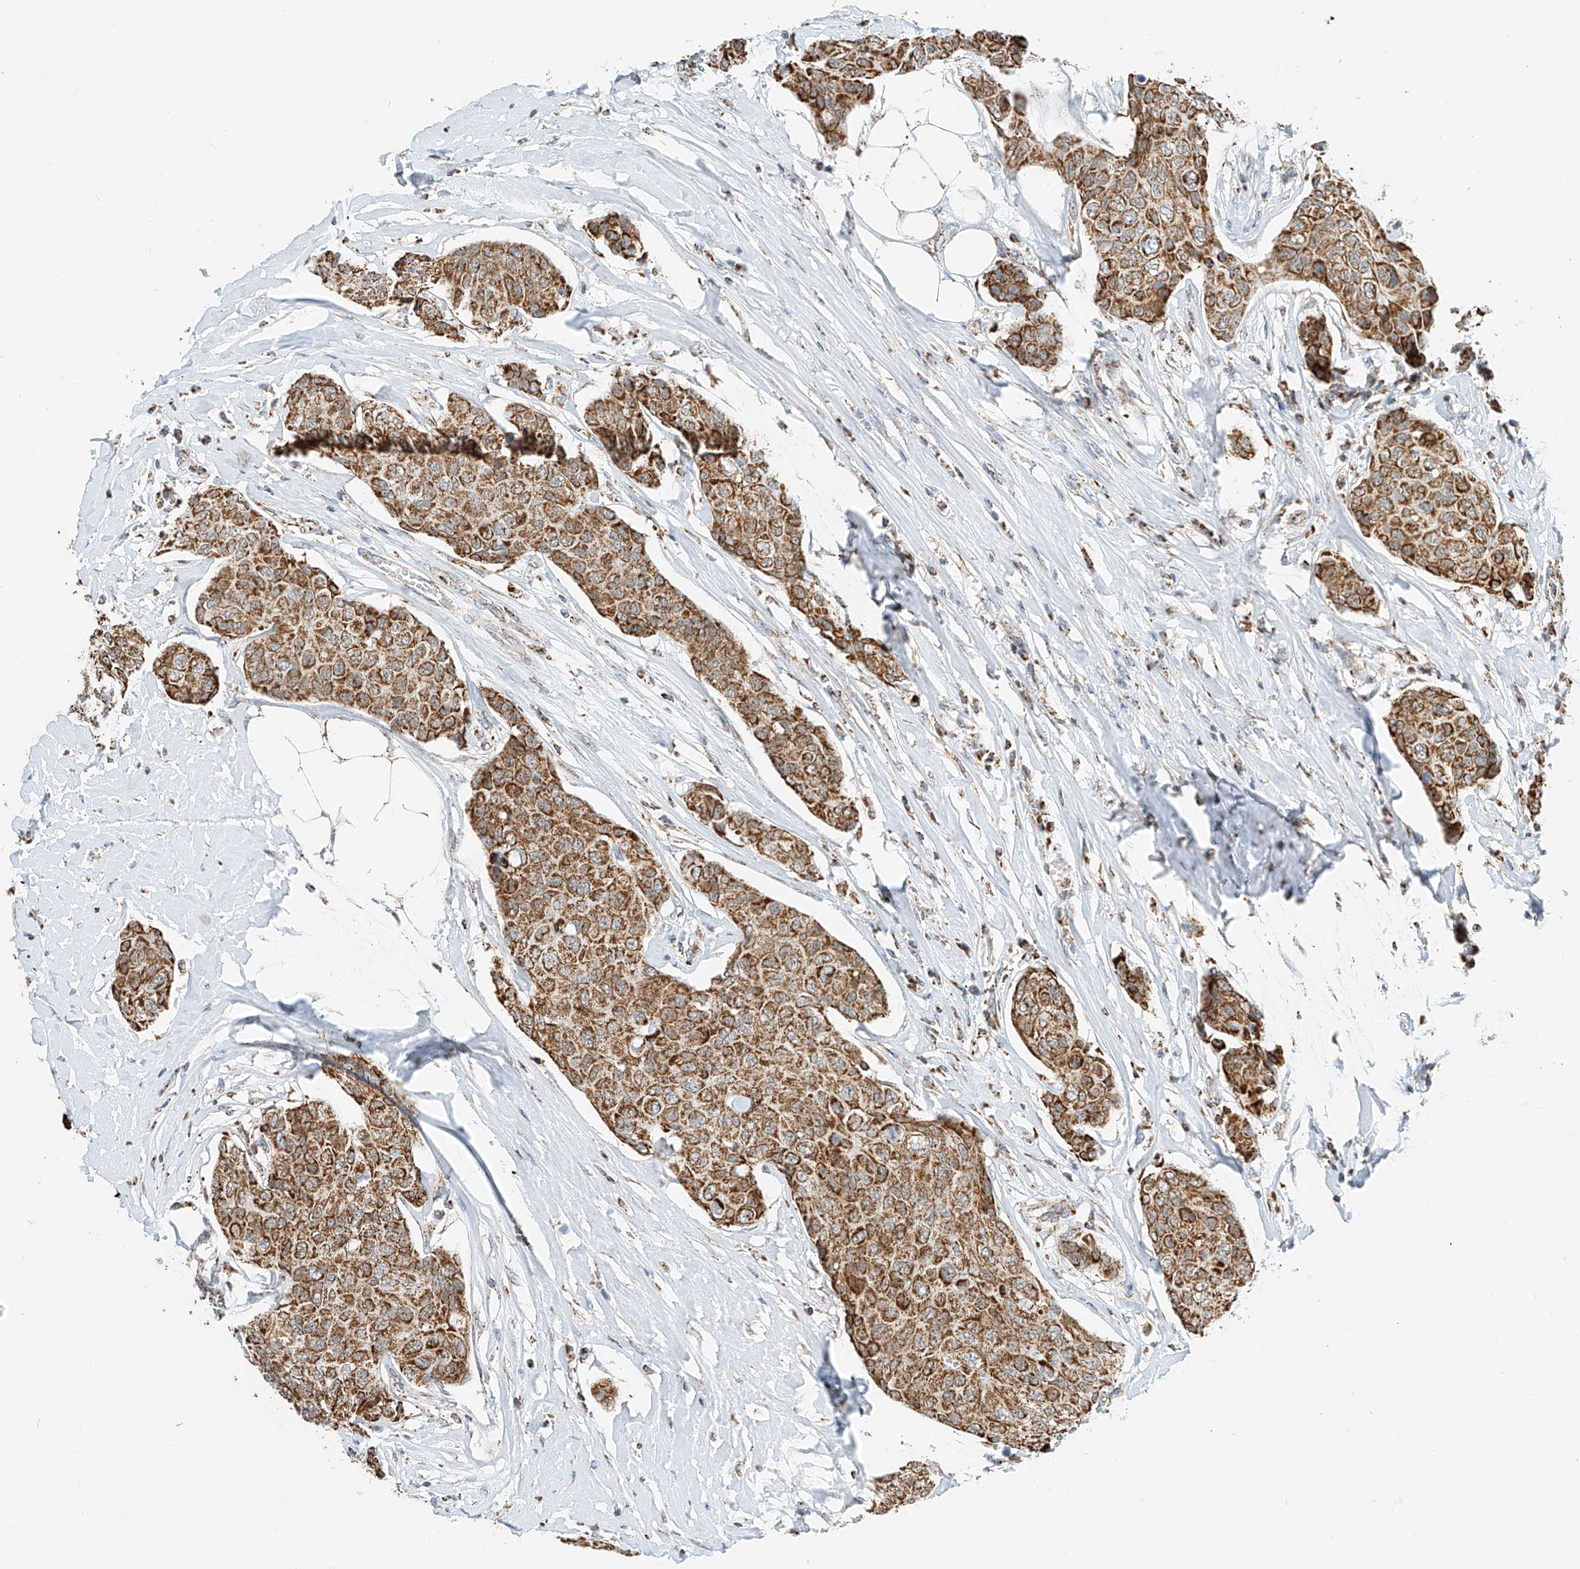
{"staining": {"intensity": "moderate", "quantity": ">75%", "location": "cytoplasmic/membranous"}, "tissue": "breast cancer", "cell_type": "Tumor cells", "image_type": "cancer", "snomed": [{"axis": "morphology", "description": "Duct carcinoma"}, {"axis": "topography", "description": "Breast"}], "caption": "Breast cancer was stained to show a protein in brown. There is medium levels of moderate cytoplasmic/membranous staining in approximately >75% of tumor cells.", "gene": "PPA2", "patient": {"sex": "female", "age": 80}}